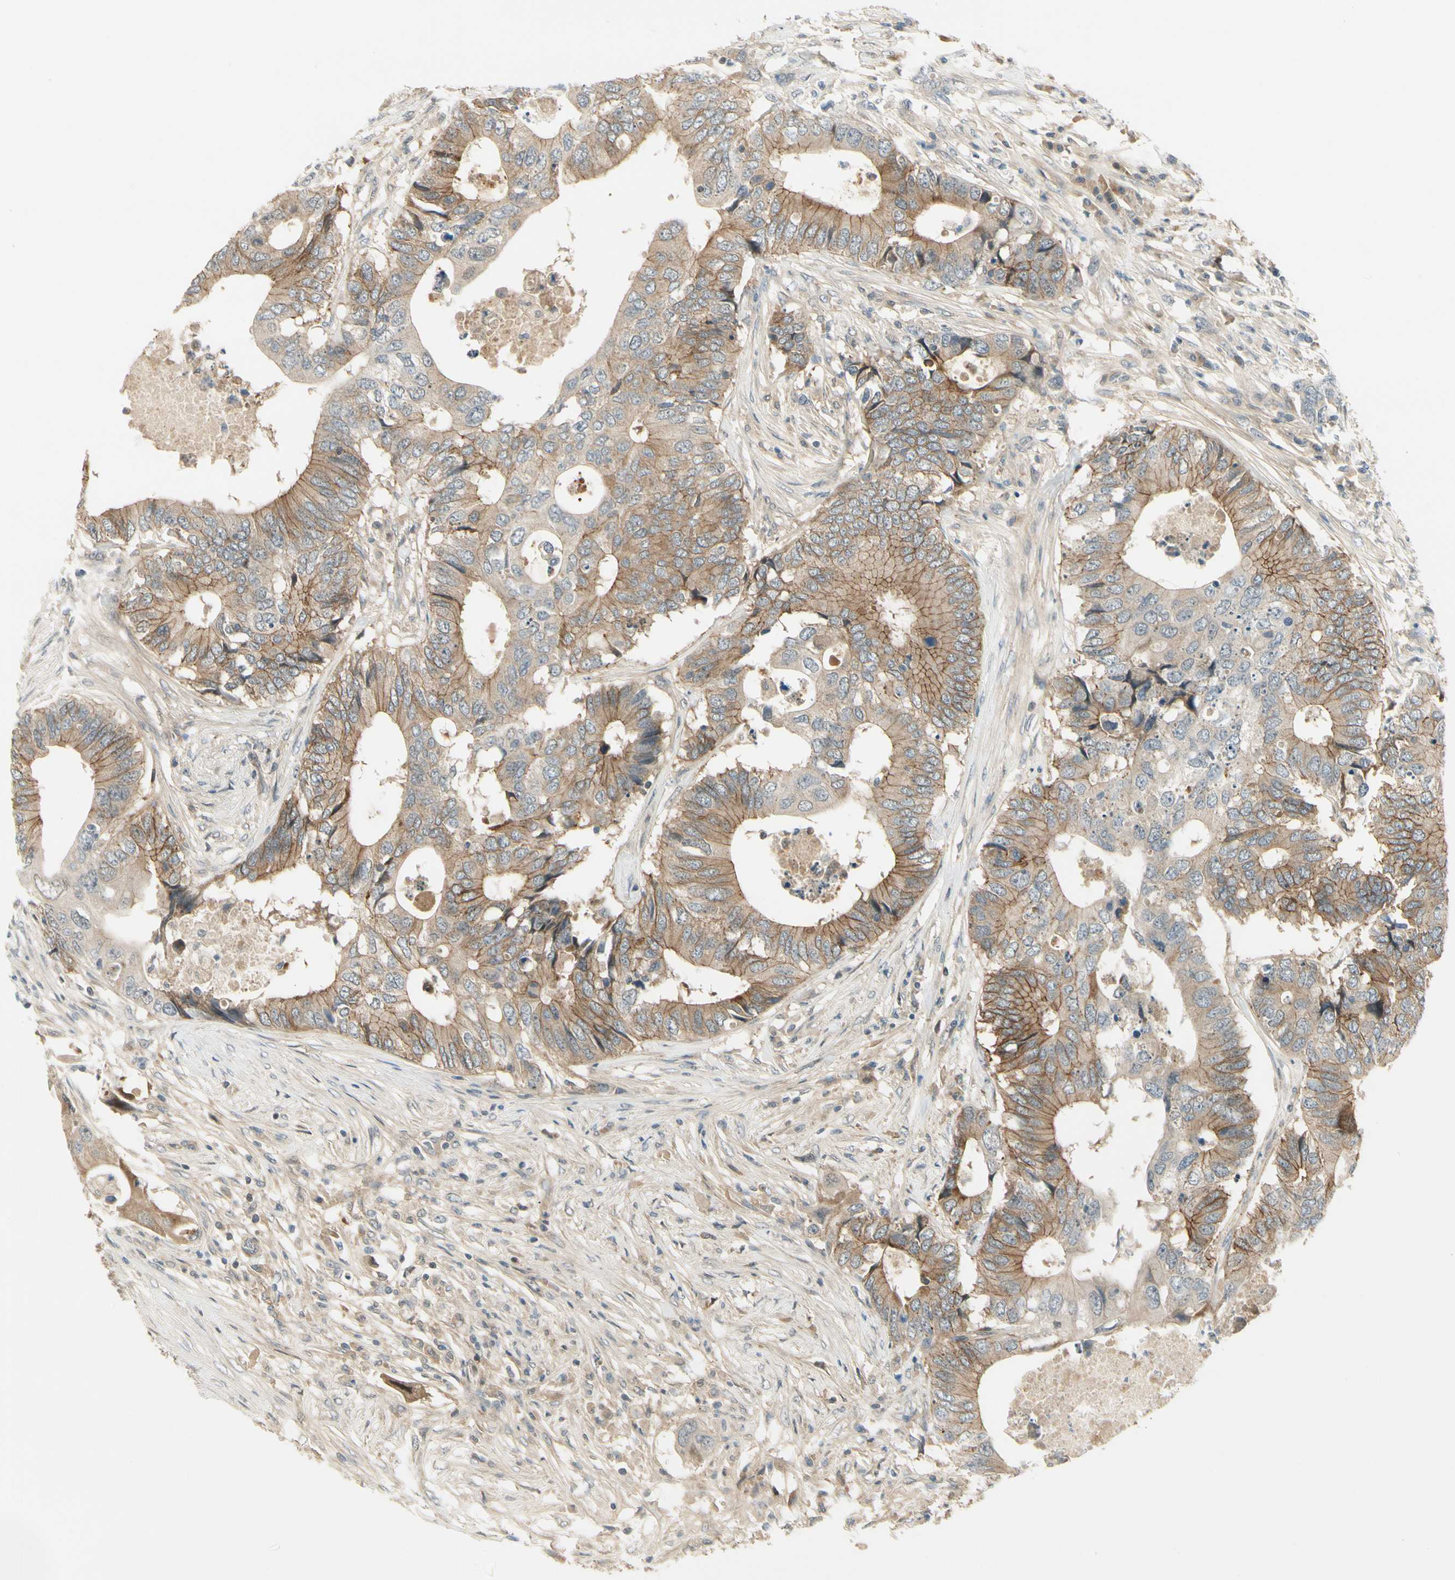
{"staining": {"intensity": "moderate", "quantity": ">75%", "location": "cytoplasmic/membranous"}, "tissue": "colorectal cancer", "cell_type": "Tumor cells", "image_type": "cancer", "snomed": [{"axis": "morphology", "description": "Adenocarcinoma, NOS"}, {"axis": "topography", "description": "Colon"}], "caption": "The histopathology image shows a brown stain indicating the presence of a protein in the cytoplasmic/membranous of tumor cells in colorectal cancer. The staining is performed using DAB brown chromogen to label protein expression. The nuclei are counter-stained blue using hematoxylin.", "gene": "EPHB3", "patient": {"sex": "male", "age": 71}}